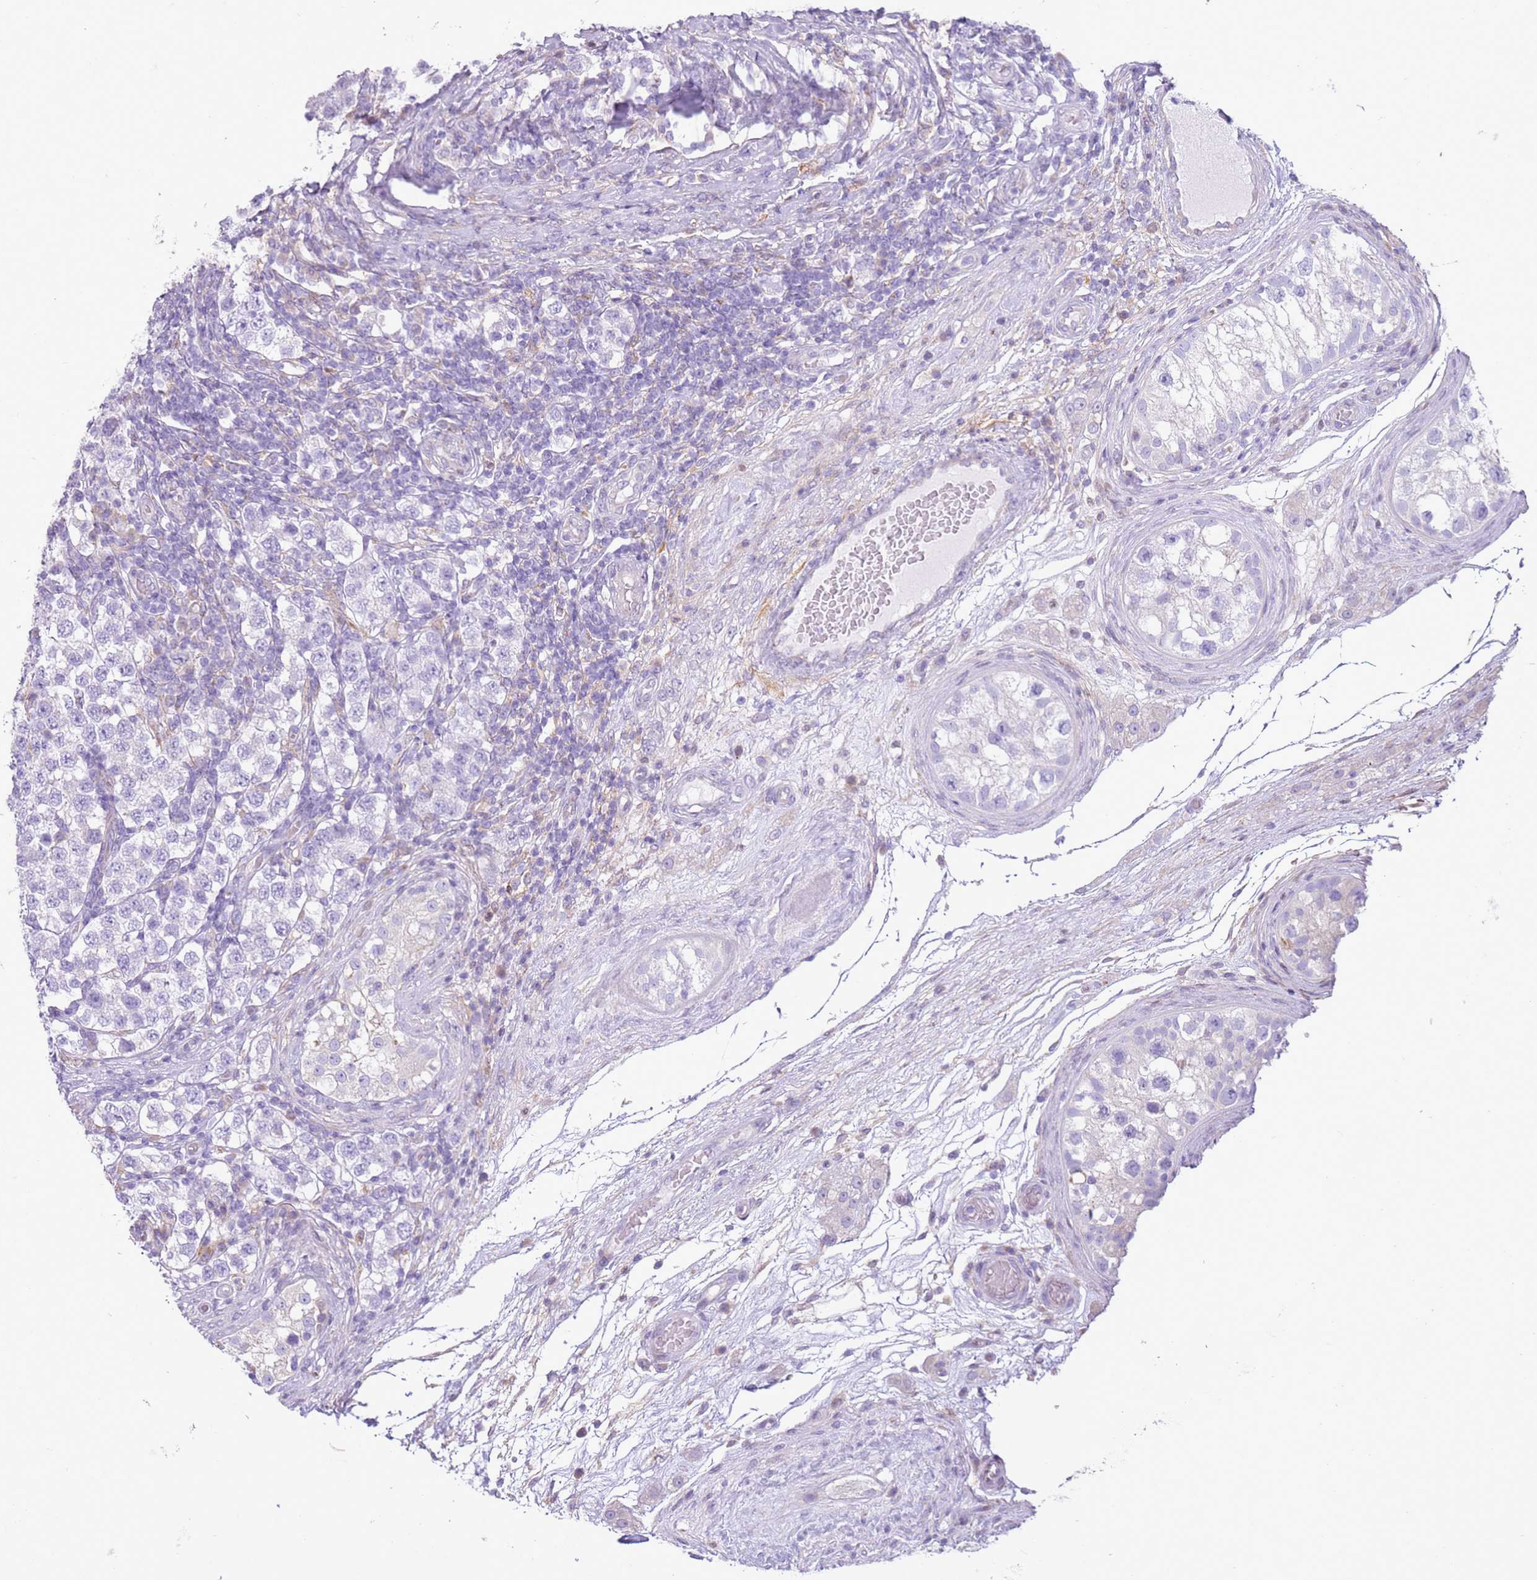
{"staining": {"intensity": "negative", "quantity": "none", "location": "none"}, "tissue": "testis cancer", "cell_type": "Tumor cells", "image_type": "cancer", "snomed": [{"axis": "morphology", "description": "Seminoma, NOS"}, {"axis": "topography", "description": "Testis"}], "caption": "The photomicrograph exhibits no staining of tumor cells in testis cancer. (Stains: DAB immunohistochemistry (IHC) with hematoxylin counter stain, Microscopy: brightfield microscopy at high magnification).", "gene": "OAF", "patient": {"sex": "male", "age": 34}}